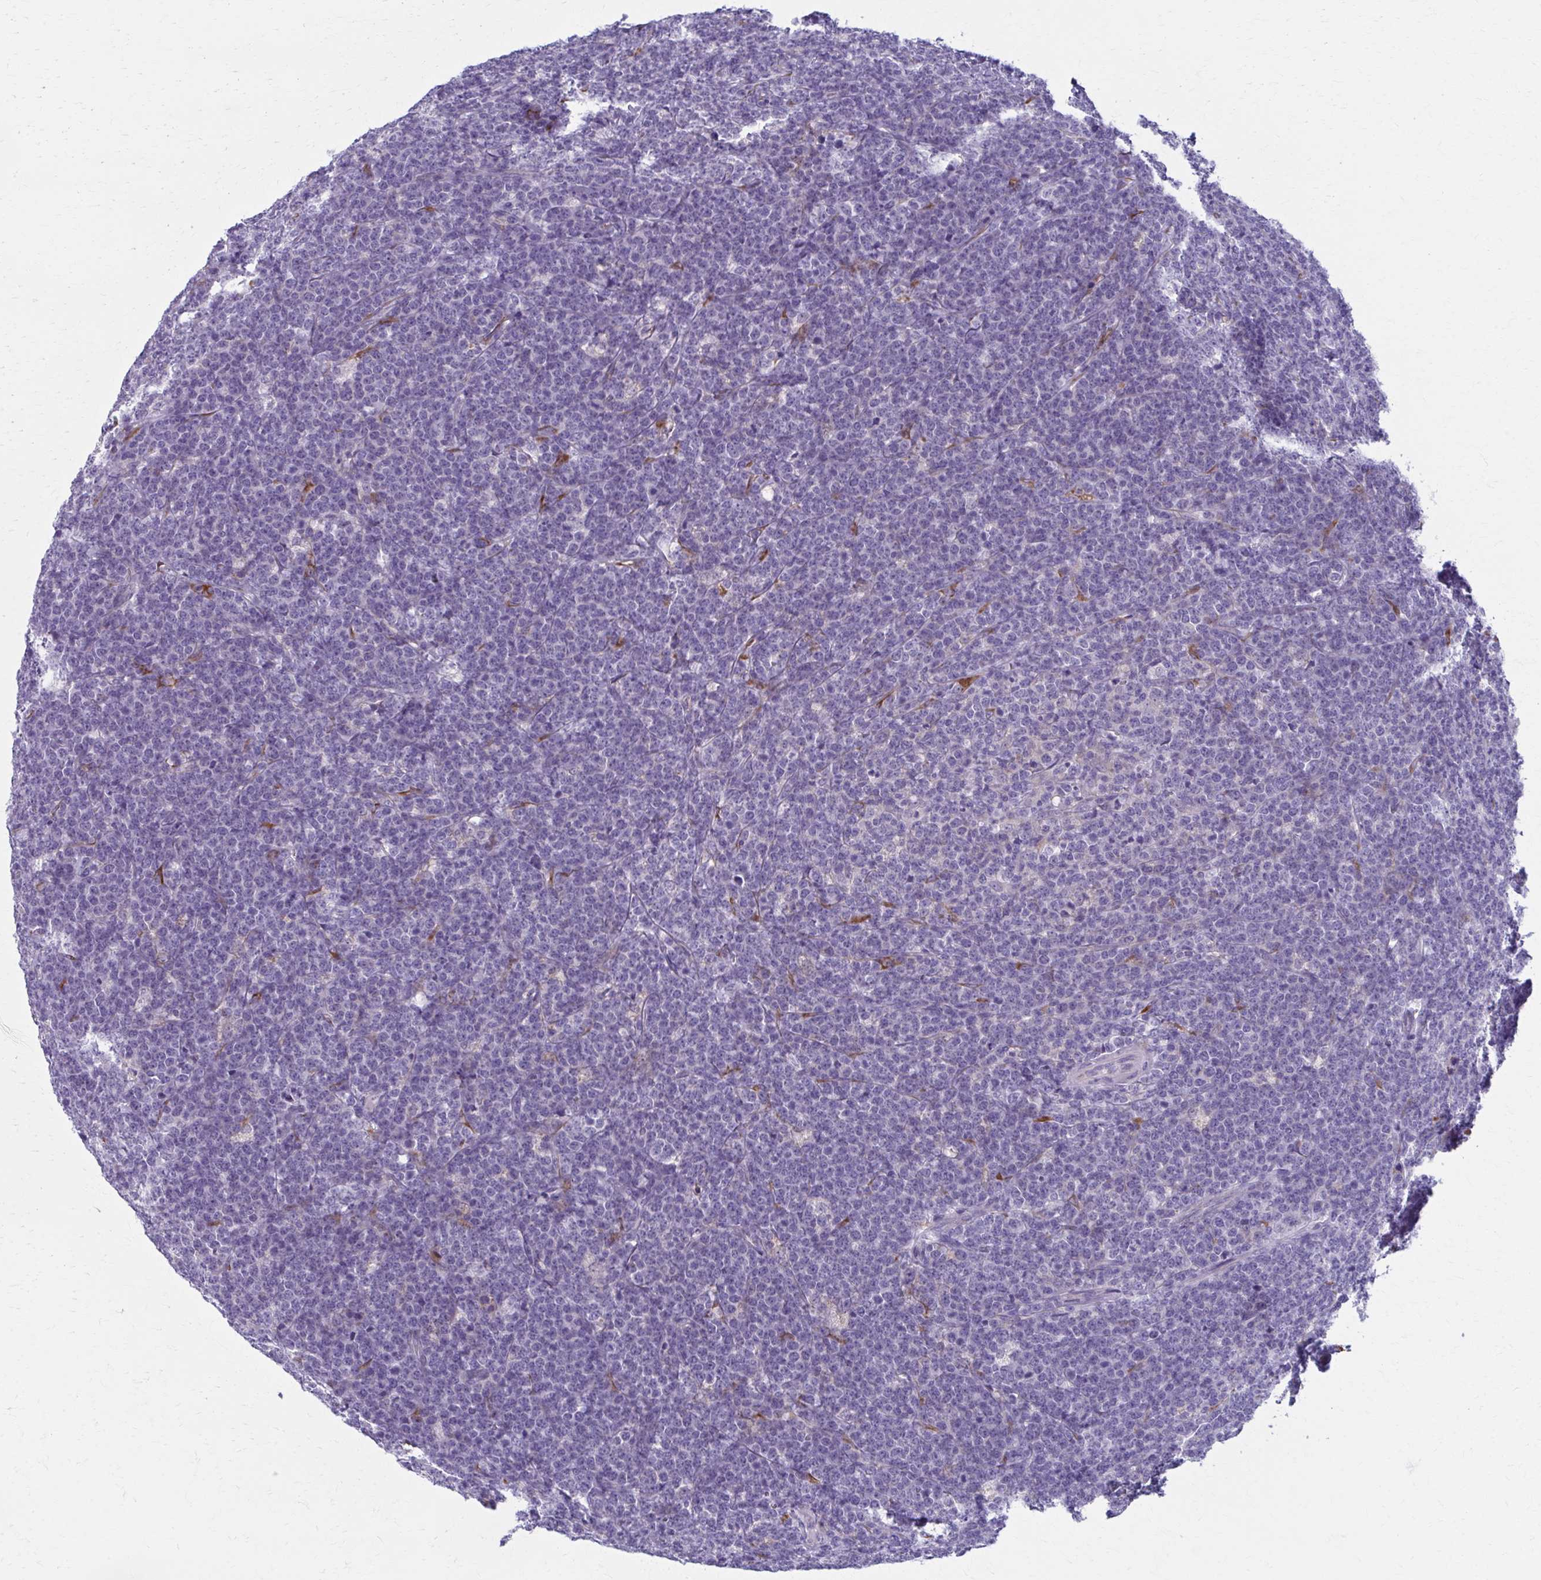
{"staining": {"intensity": "negative", "quantity": "none", "location": "none"}, "tissue": "lymphoma", "cell_type": "Tumor cells", "image_type": "cancer", "snomed": [{"axis": "morphology", "description": "Malignant lymphoma, non-Hodgkin's type, High grade"}, {"axis": "topography", "description": "Small intestine"}, {"axis": "topography", "description": "Colon"}], "caption": "A high-resolution image shows IHC staining of malignant lymphoma, non-Hodgkin's type (high-grade), which demonstrates no significant positivity in tumor cells. The staining is performed using DAB (3,3'-diaminobenzidine) brown chromogen with nuclei counter-stained in using hematoxylin.", "gene": "SPATS2L", "patient": {"sex": "male", "age": 8}}